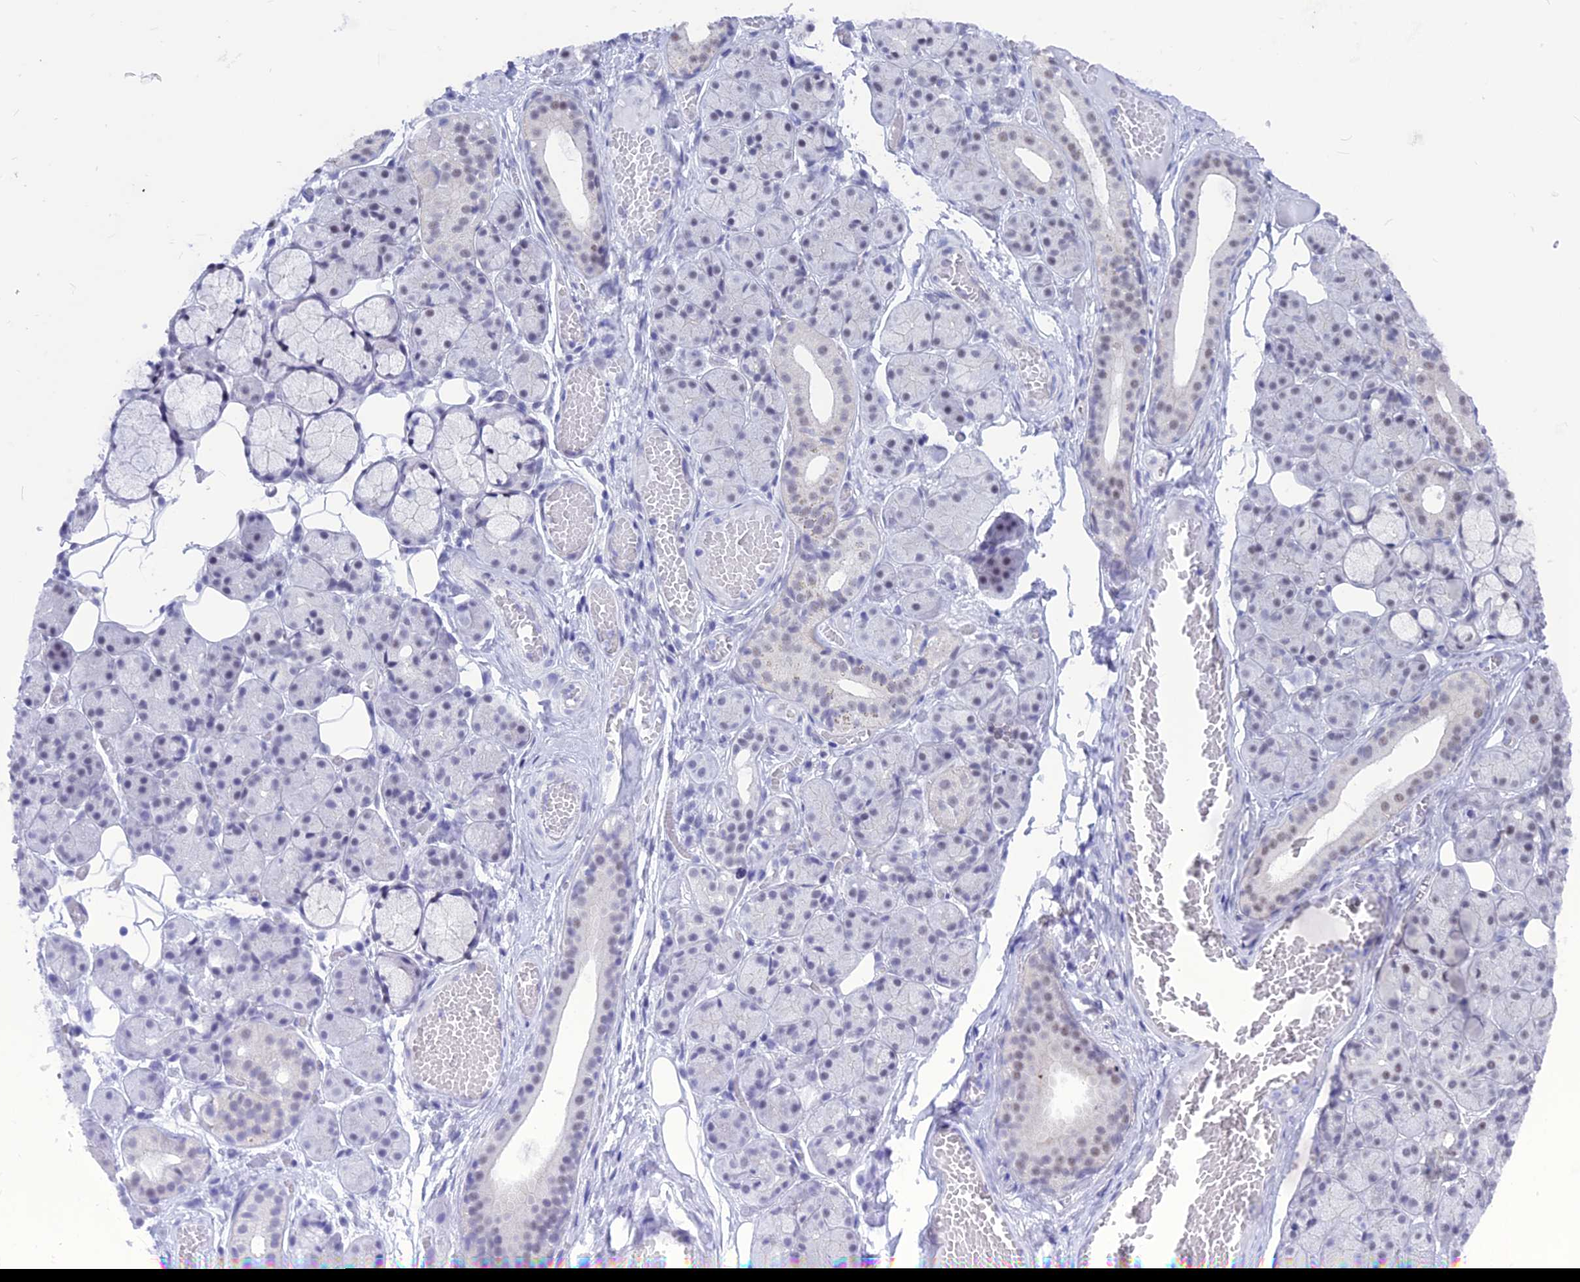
{"staining": {"intensity": "negative", "quantity": "none", "location": "none"}, "tissue": "salivary gland", "cell_type": "Glandular cells", "image_type": "normal", "snomed": [{"axis": "morphology", "description": "Normal tissue, NOS"}, {"axis": "topography", "description": "Salivary gland"}], "caption": "DAB (3,3'-diaminobenzidine) immunohistochemical staining of normal human salivary gland demonstrates no significant positivity in glandular cells. (DAB IHC with hematoxylin counter stain).", "gene": "SRSF5", "patient": {"sex": "male", "age": 63}}